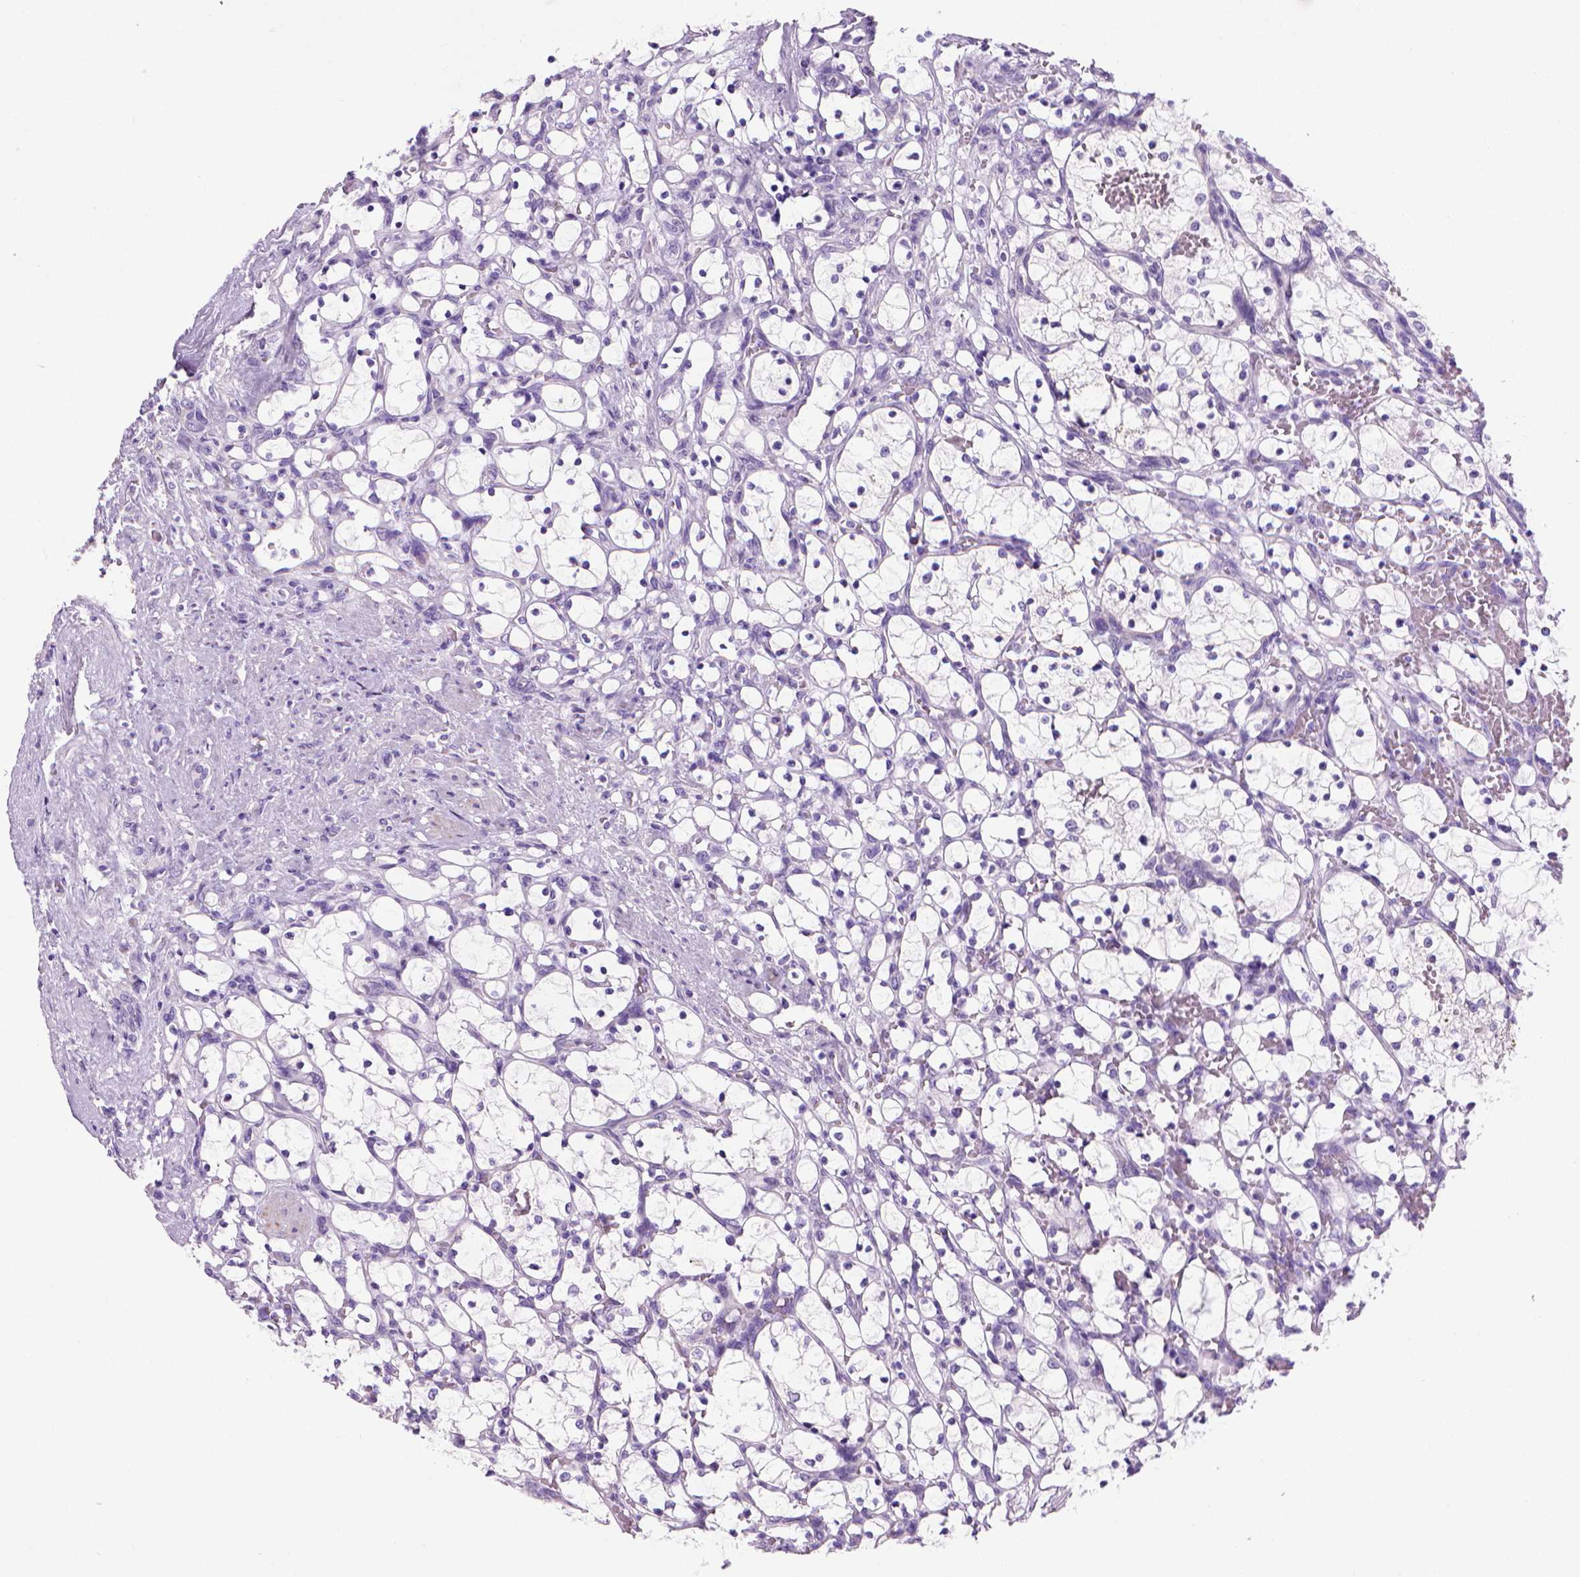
{"staining": {"intensity": "negative", "quantity": "none", "location": "none"}, "tissue": "renal cancer", "cell_type": "Tumor cells", "image_type": "cancer", "snomed": [{"axis": "morphology", "description": "Adenocarcinoma, NOS"}, {"axis": "topography", "description": "Kidney"}], "caption": "Tumor cells are negative for brown protein staining in renal adenocarcinoma. (DAB (3,3'-diaminobenzidine) IHC visualized using brightfield microscopy, high magnification).", "gene": "ARHGEF33", "patient": {"sex": "female", "age": 69}}